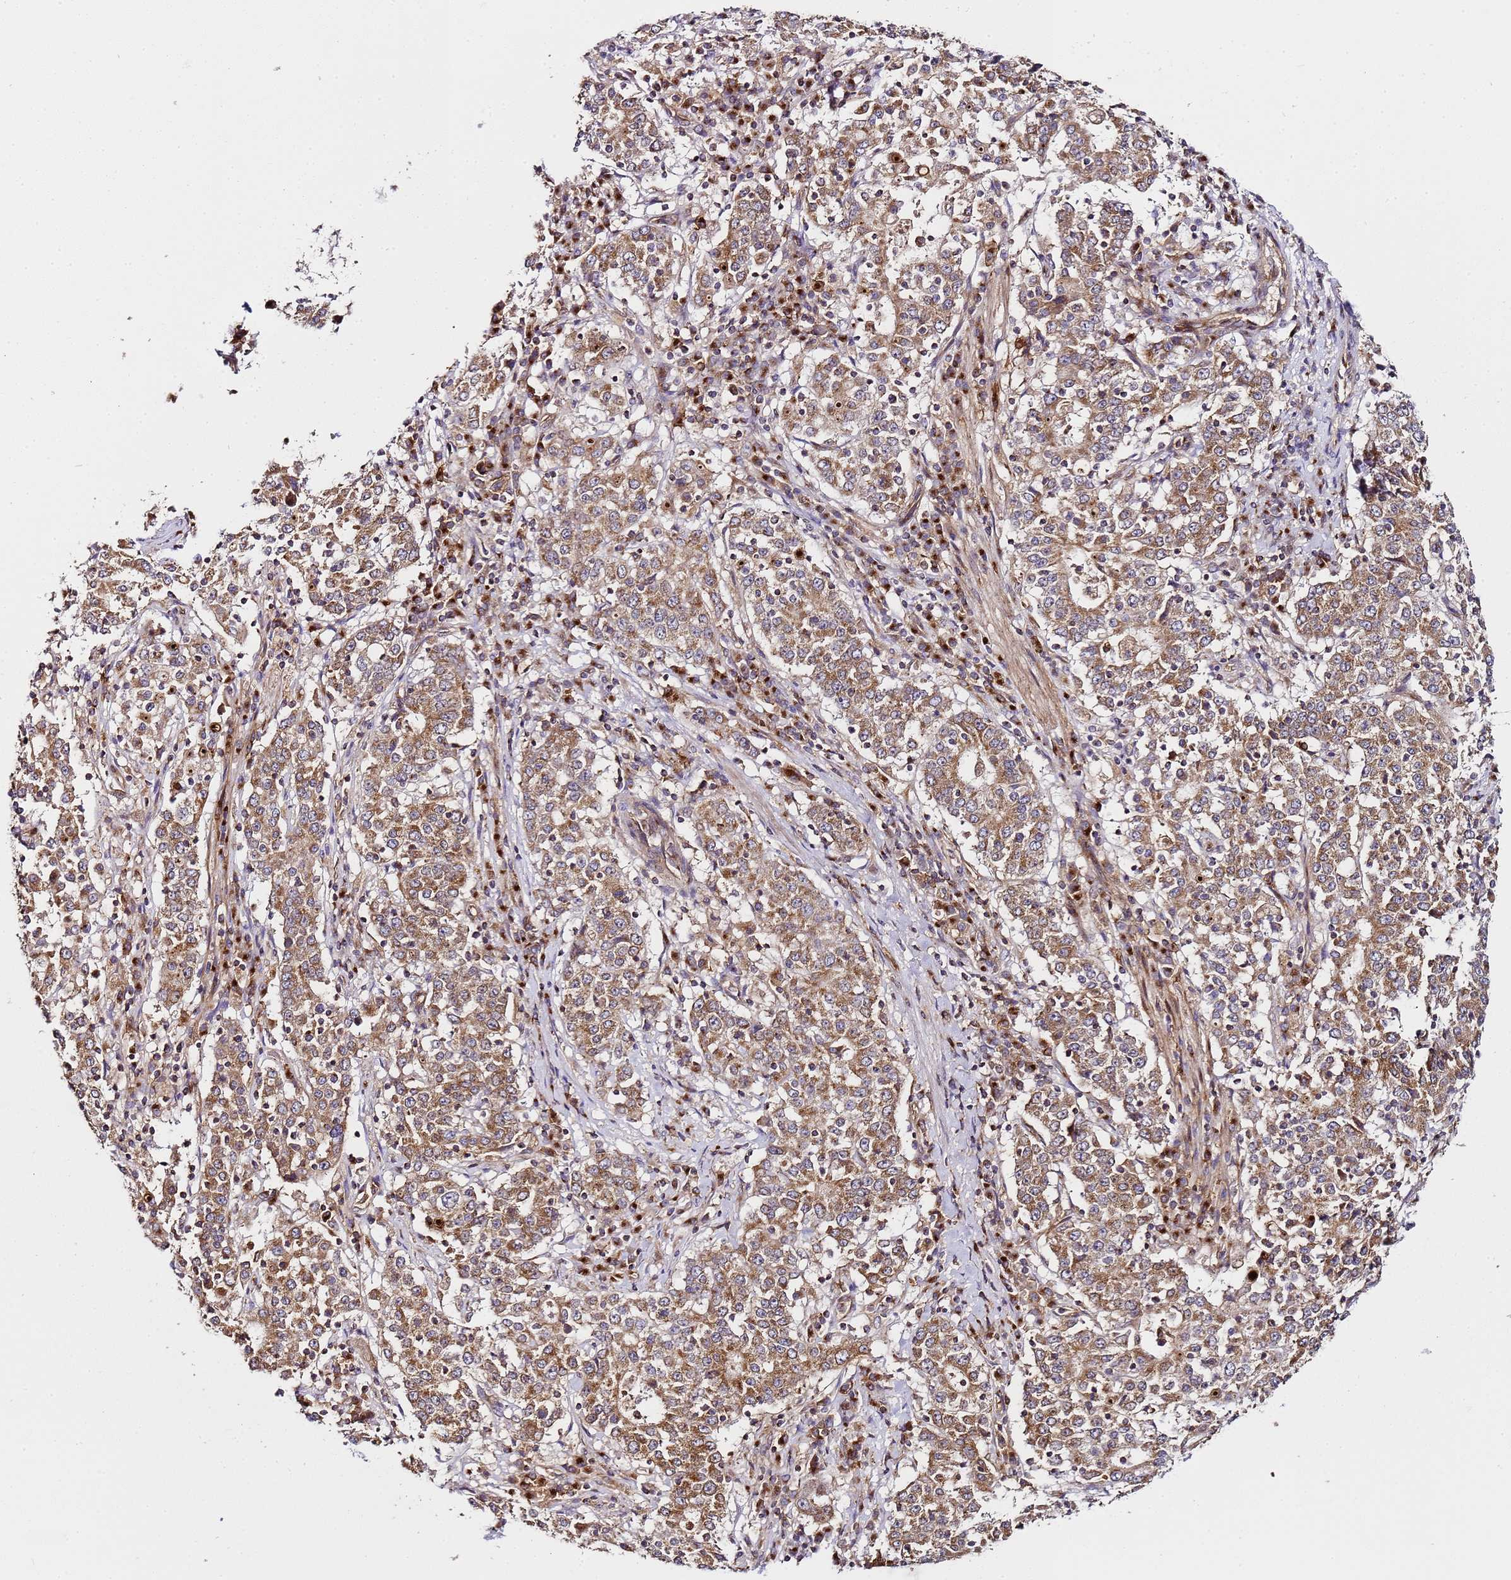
{"staining": {"intensity": "moderate", "quantity": ">75%", "location": "cytoplasmic/membranous"}, "tissue": "stomach cancer", "cell_type": "Tumor cells", "image_type": "cancer", "snomed": [{"axis": "morphology", "description": "Adenocarcinoma, NOS"}, {"axis": "topography", "description": "Stomach"}], "caption": "Immunohistochemistry of human stomach cancer (adenocarcinoma) reveals medium levels of moderate cytoplasmic/membranous positivity in about >75% of tumor cells.", "gene": "MRPL49", "patient": {"sex": "male", "age": 59}}